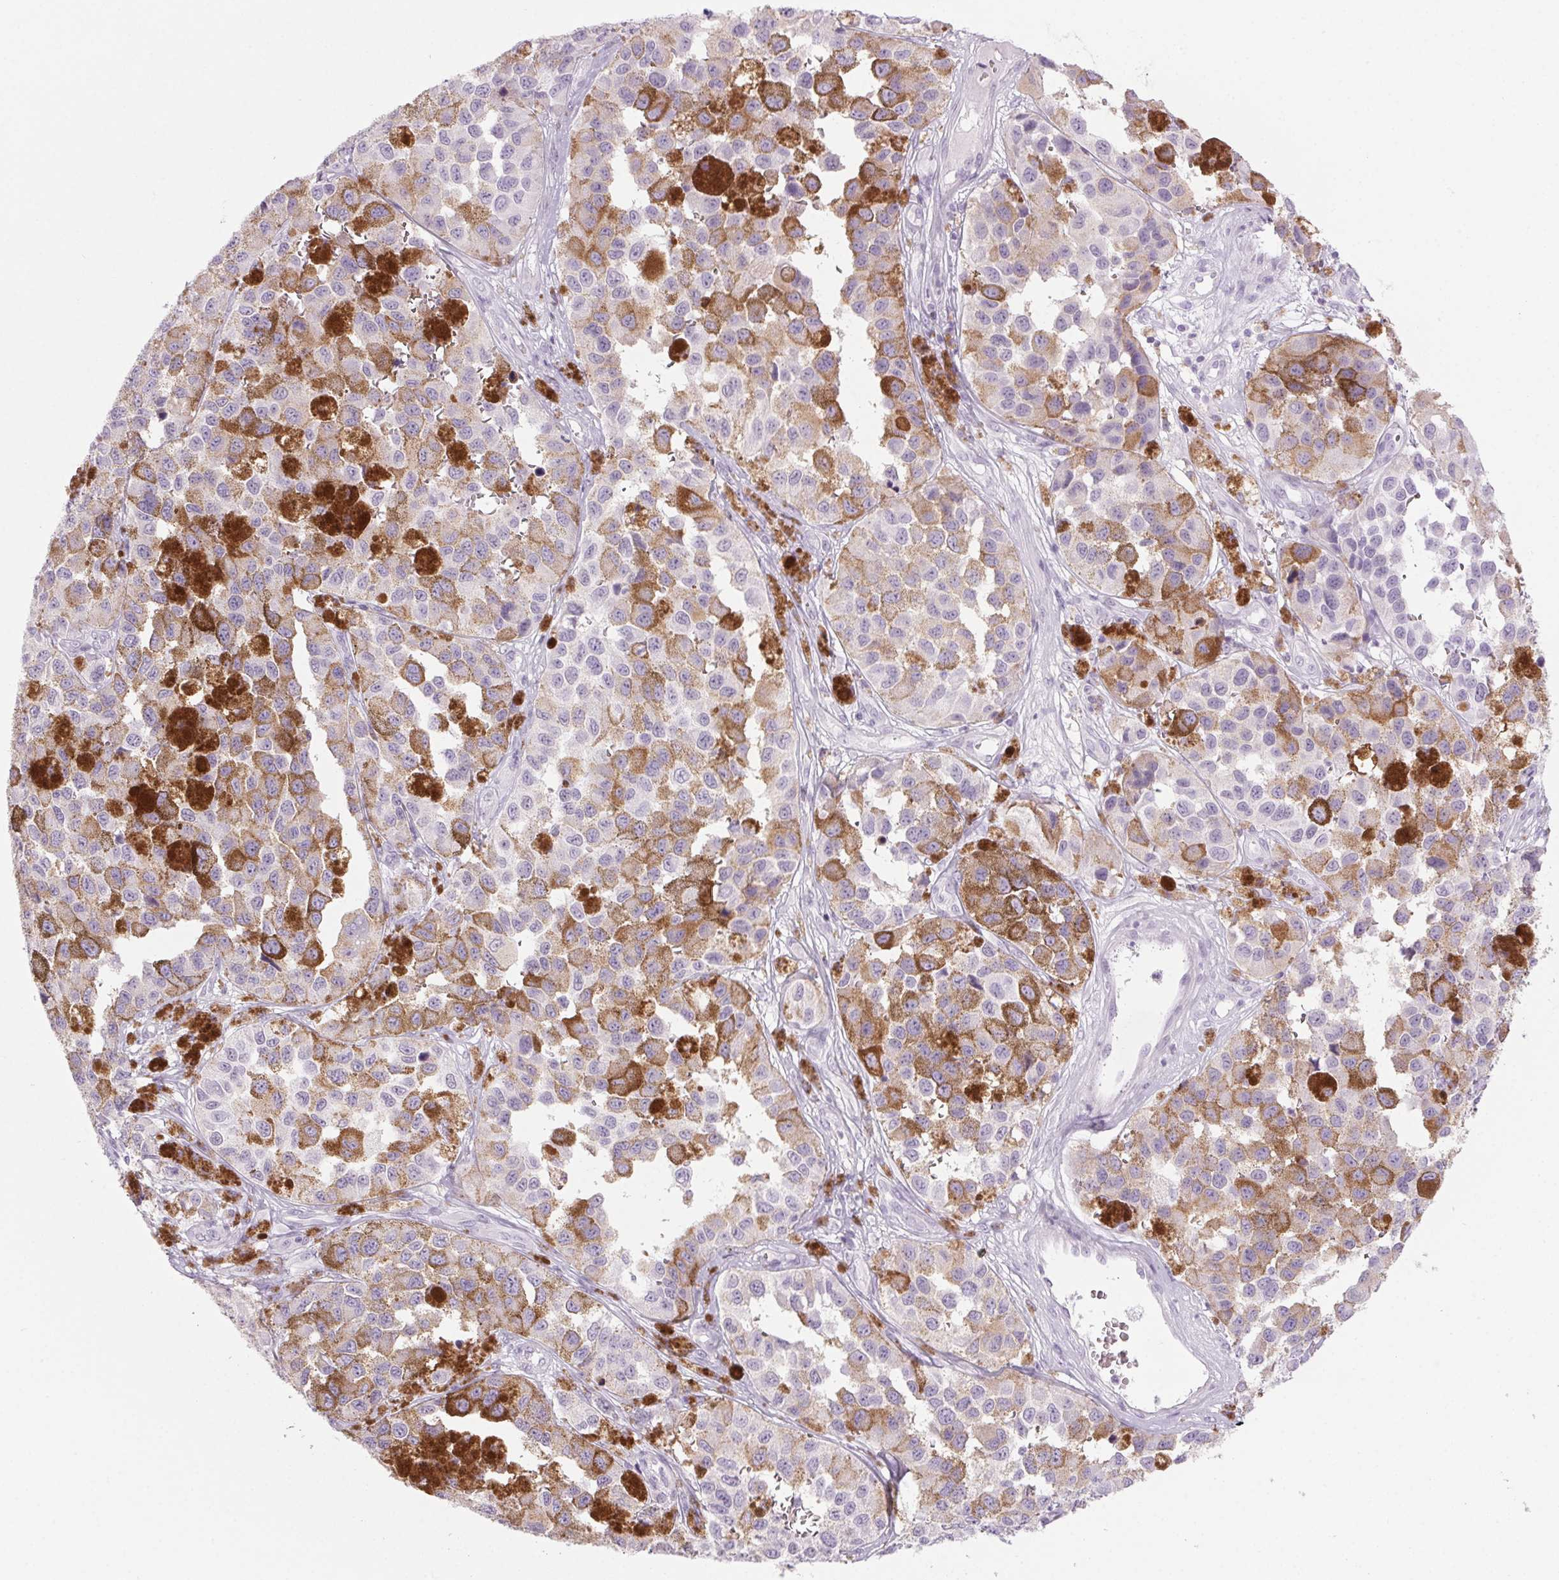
{"staining": {"intensity": "negative", "quantity": "none", "location": "none"}, "tissue": "melanoma", "cell_type": "Tumor cells", "image_type": "cancer", "snomed": [{"axis": "morphology", "description": "Malignant melanoma, NOS"}, {"axis": "topography", "description": "Skin"}], "caption": "DAB (3,3'-diaminobenzidine) immunohistochemical staining of melanoma displays no significant positivity in tumor cells.", "gene": "LRP2", "patient": {"sex": "female", "age": 58}}